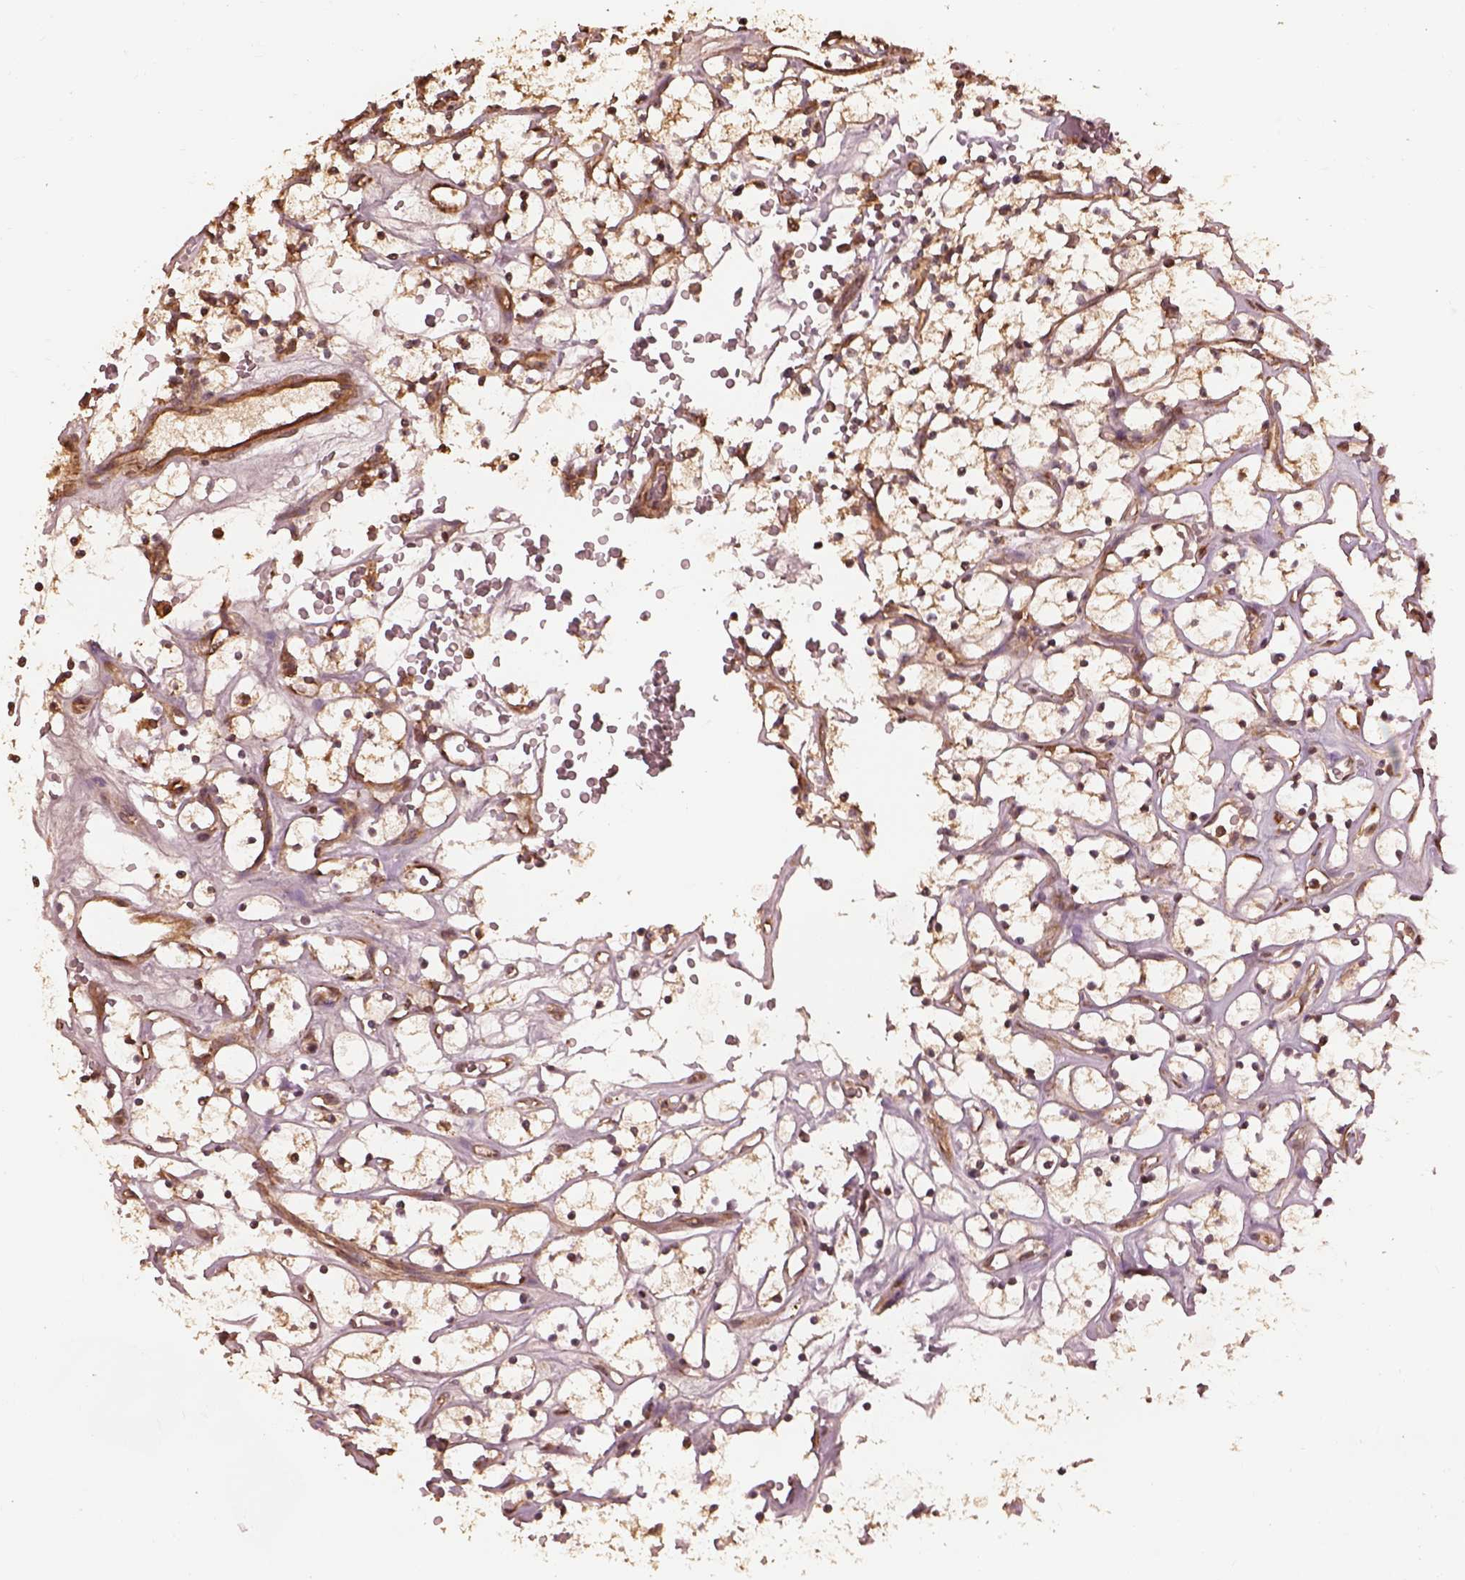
{"staining": {"intensity": "moderate", "quantity": "25%-75%", "location": "cytoplasmic/membranous"}, "tissue": "renal cancer", "cell_type": "Tumor cells", "image_type": "cancer", "snomed": [{"axis": "morphology", "description": "Adenocarcinoma, NOS"}, {"axis": "topography", "description": "Kidney"}], "caption": "Immunohistochemical staining of renal adenocarcinoma reveals medium levels of moderate cytoplasmic/membranous positivity in about 25%-75% of tumor cells.", "gene": "METTL4", "patient": {"sex": "female", "age": 64}}